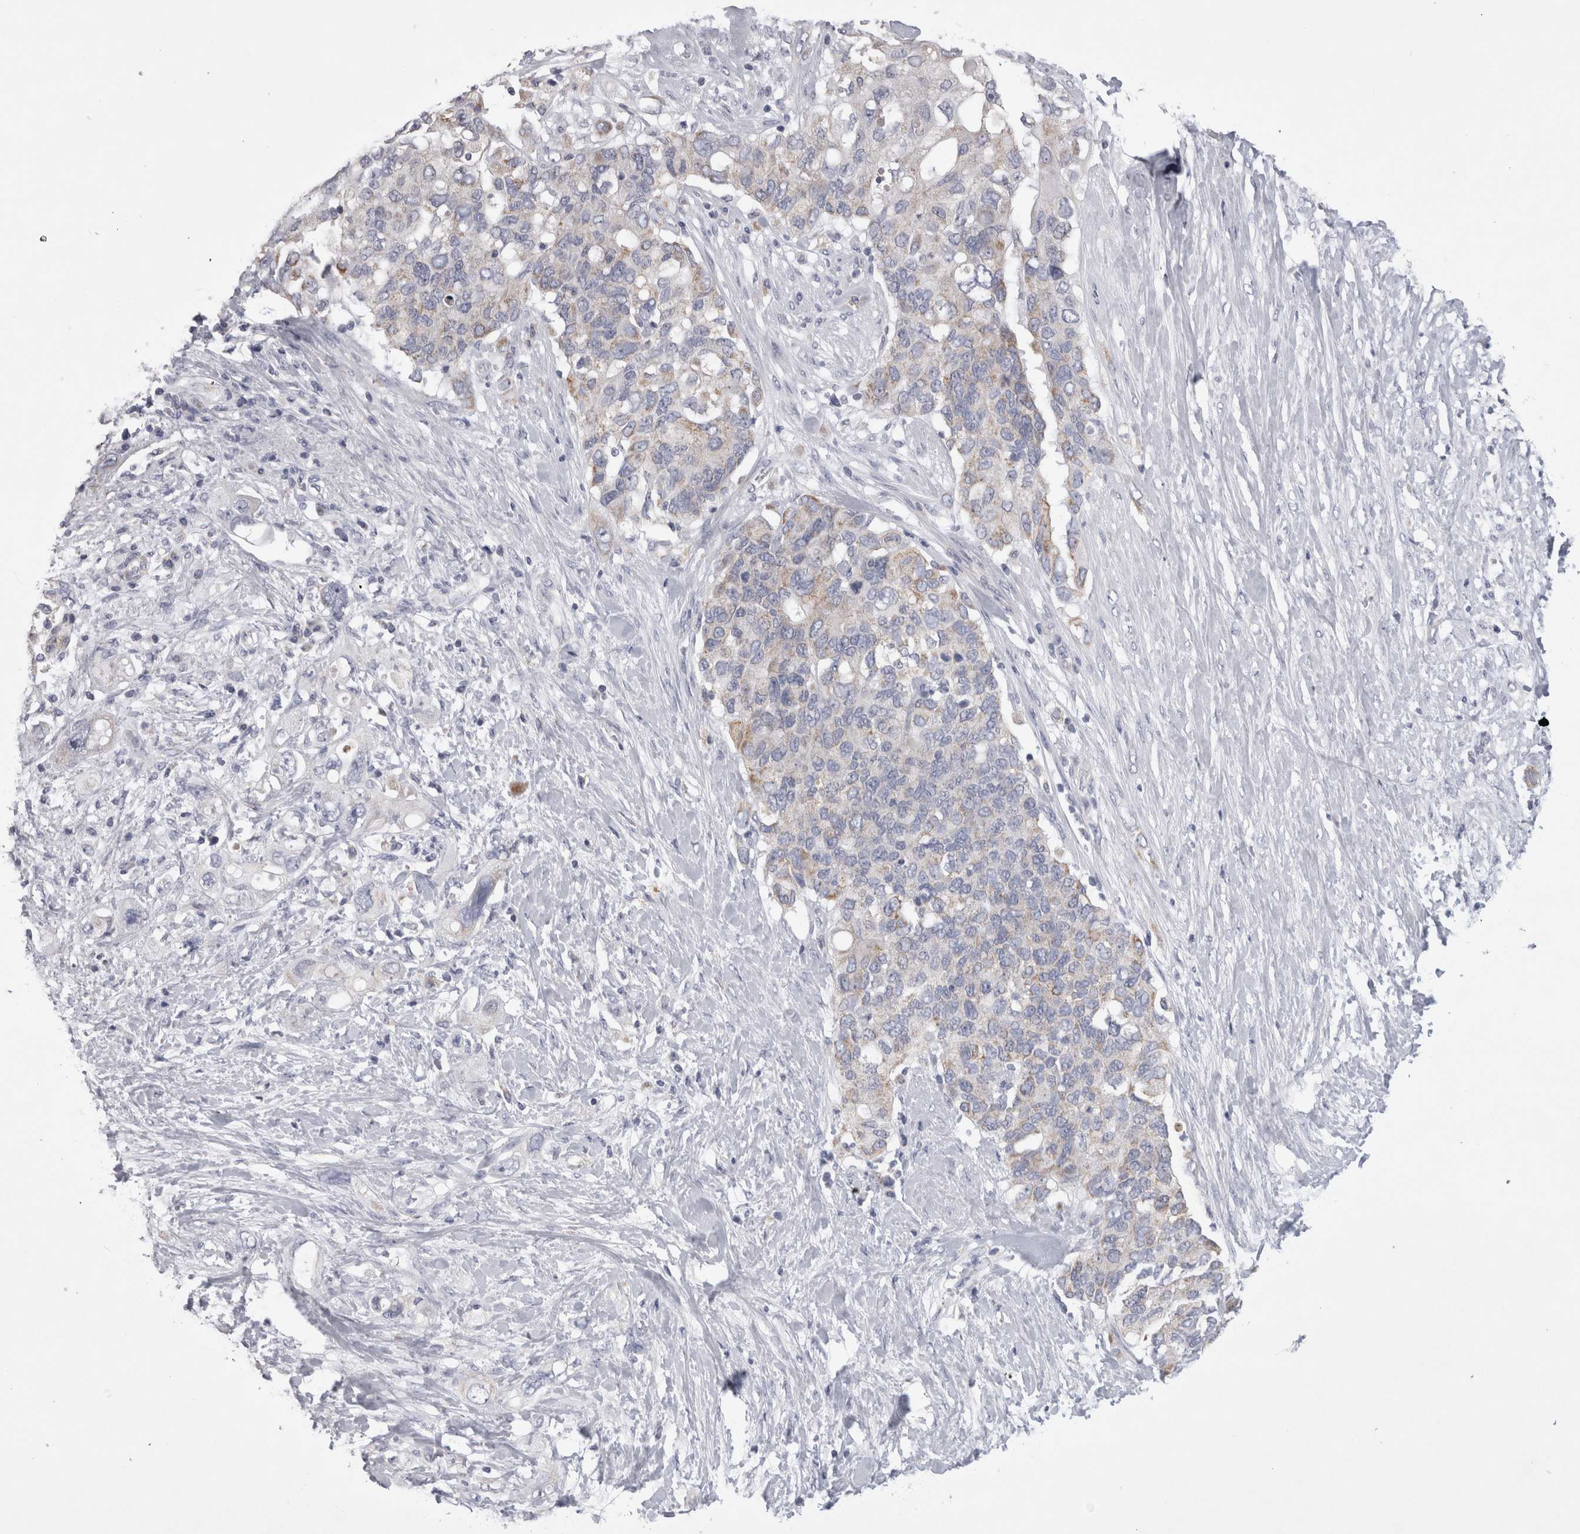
{"staining": {"intensity": "weak", "quantity": "<25%", "location": "cytoplasmic/membranous"}, "tissue": "pancreatic cancer", "cell_type": "Tumor cells", "image_type": "cancer", "snomed": [{"axis": "morphology", "description": "Adenocarcinoma, NOS"}, {"axis": "topography", "description": "Pancreas"}], "caption": "Immunohistochemistry of pancreatic cancer shows no positivity in tumor cells.", "gene": "DHRS4", "patient": {"sex": "female", "age": 56}}